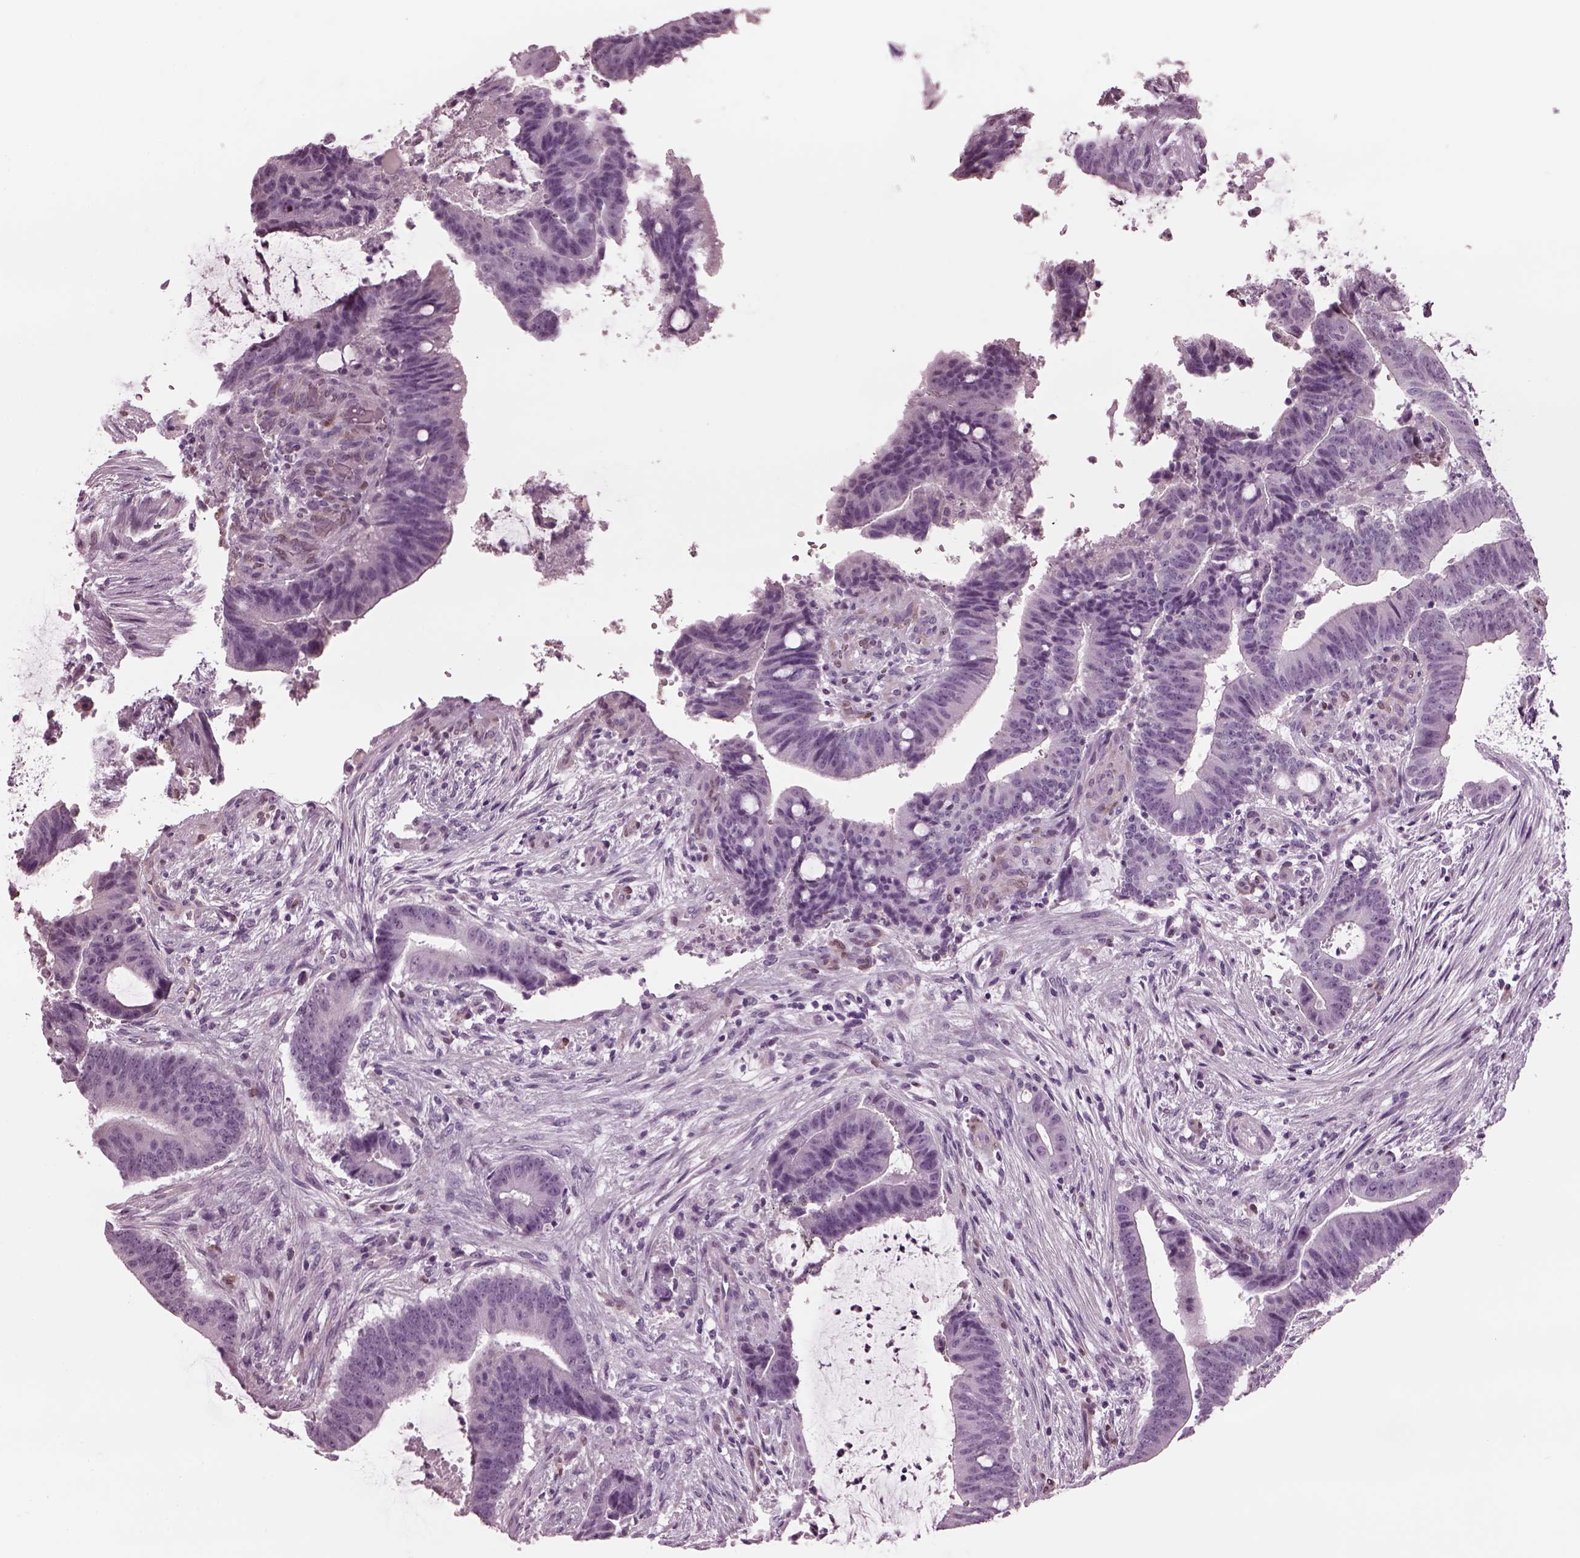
{"staining": {"intensity": "negative", "quantity": "none", "location": "none"}, "tissue": "colorectal cancer", "cell_type": "Tumor cells", "image_type": "cancer", "snomed": [{"axis": "morphology", "description": "Adenocarcinoma, NOS"}, {"axis": "topography", "description": "Colon"}], "caption": "Protein analysis of colorectal adenocarcinoma exhibits no significant positivity in tumor cells.", "gene": "TPPP2", "patient": {"sex": "female", "age": 43}}